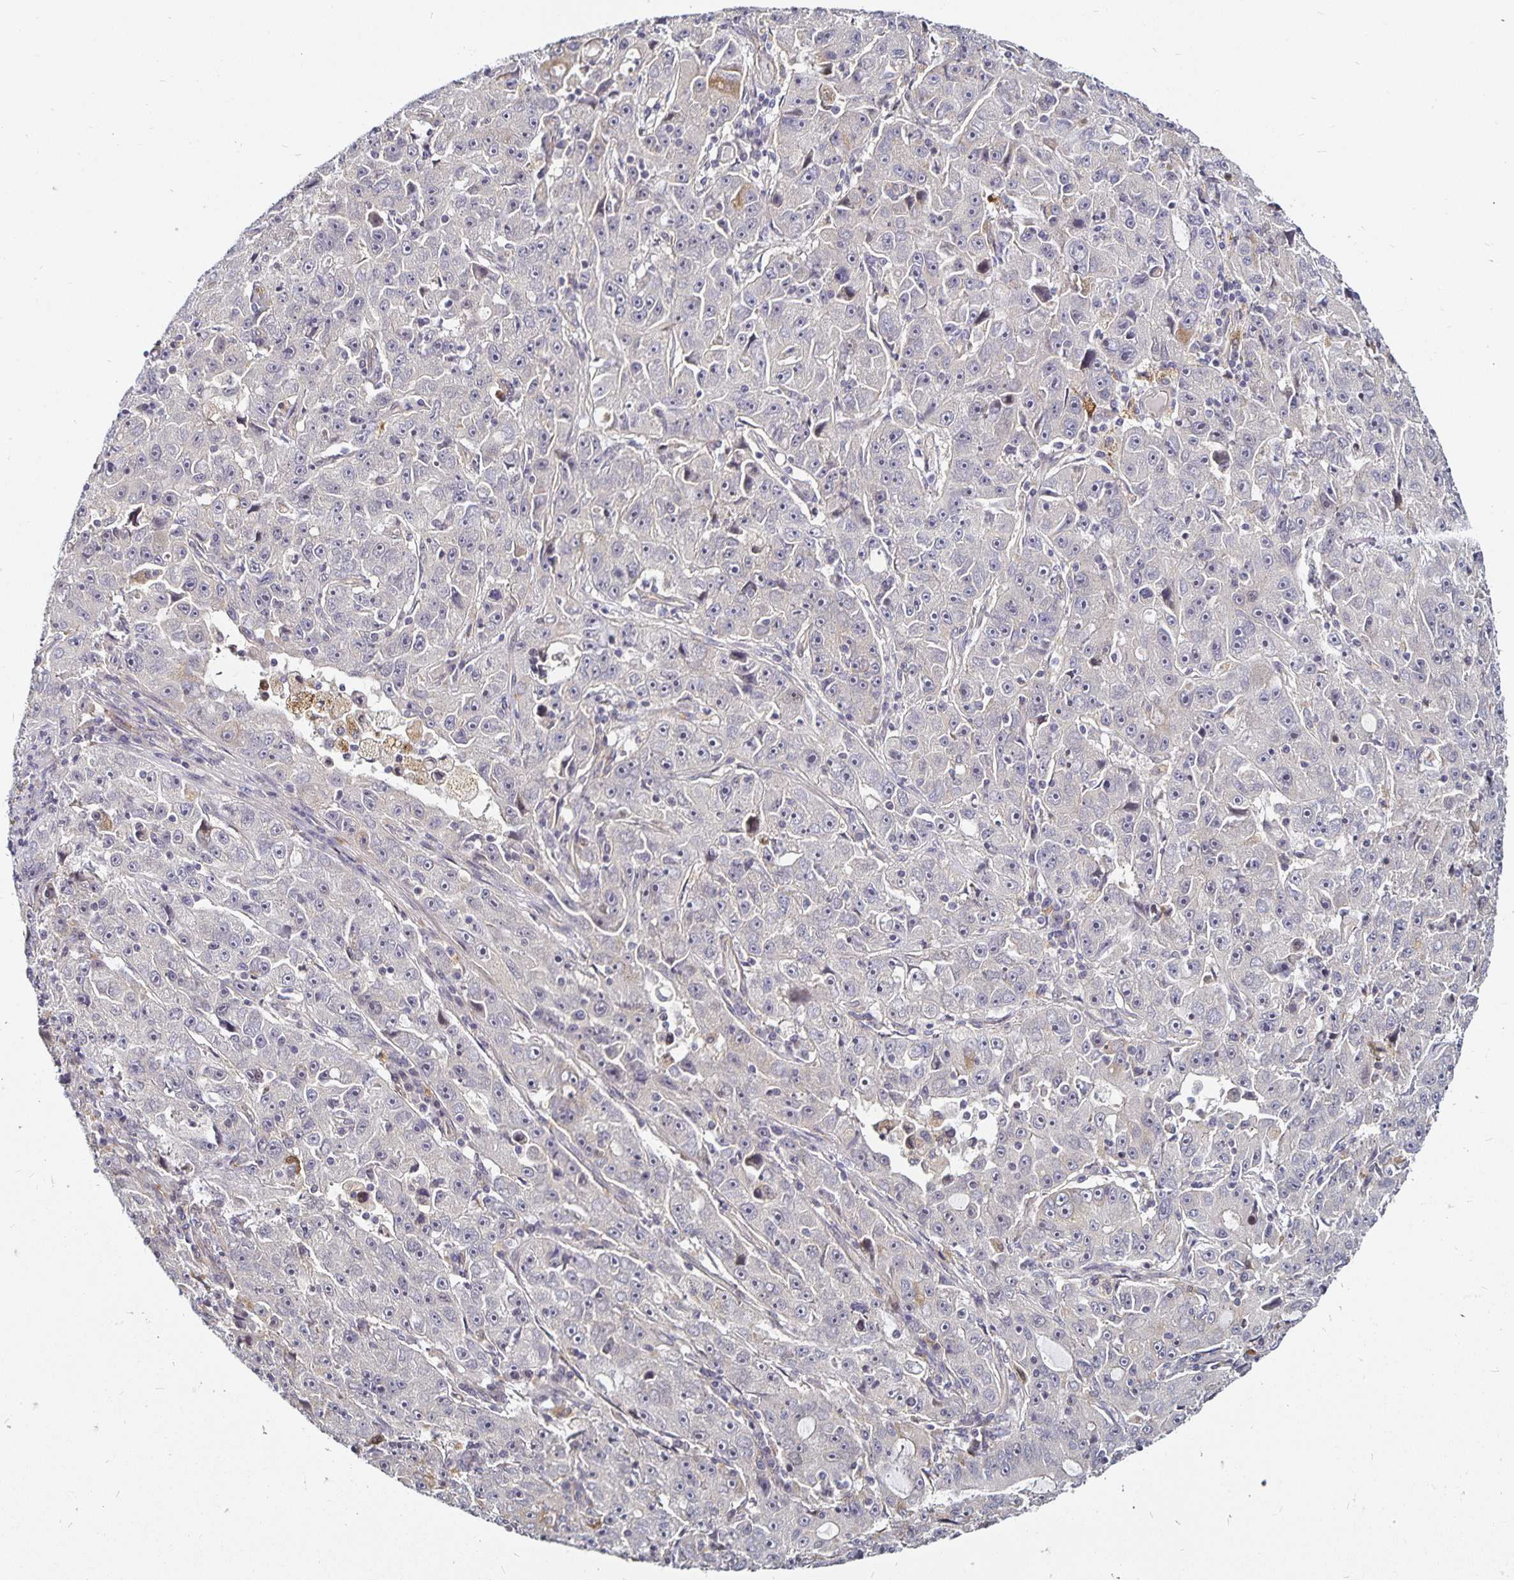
{"staining": {"intensity": "weak", "quantity": "<25%", "location": "cytoplasmic/membranous"}, "tissue": "lung cancer", "cell_type": "Tumor cells", "image_type": "cancer", "snomed": [{"axis": "morphology", "description": "Normal morphology"}, {"axis": "morphology", "description": "Adenocarcinoma, NOS"}, {"axis": "topography", "description": "Lymph node"}, {"axis": "topography", "description": "Lung"}], "caption": "Tumor cells are negative for brown protein staining in lung adenocarcinoma.", "gene": "CYP27A1", "patient": {"sex": "female", "age": 57}}